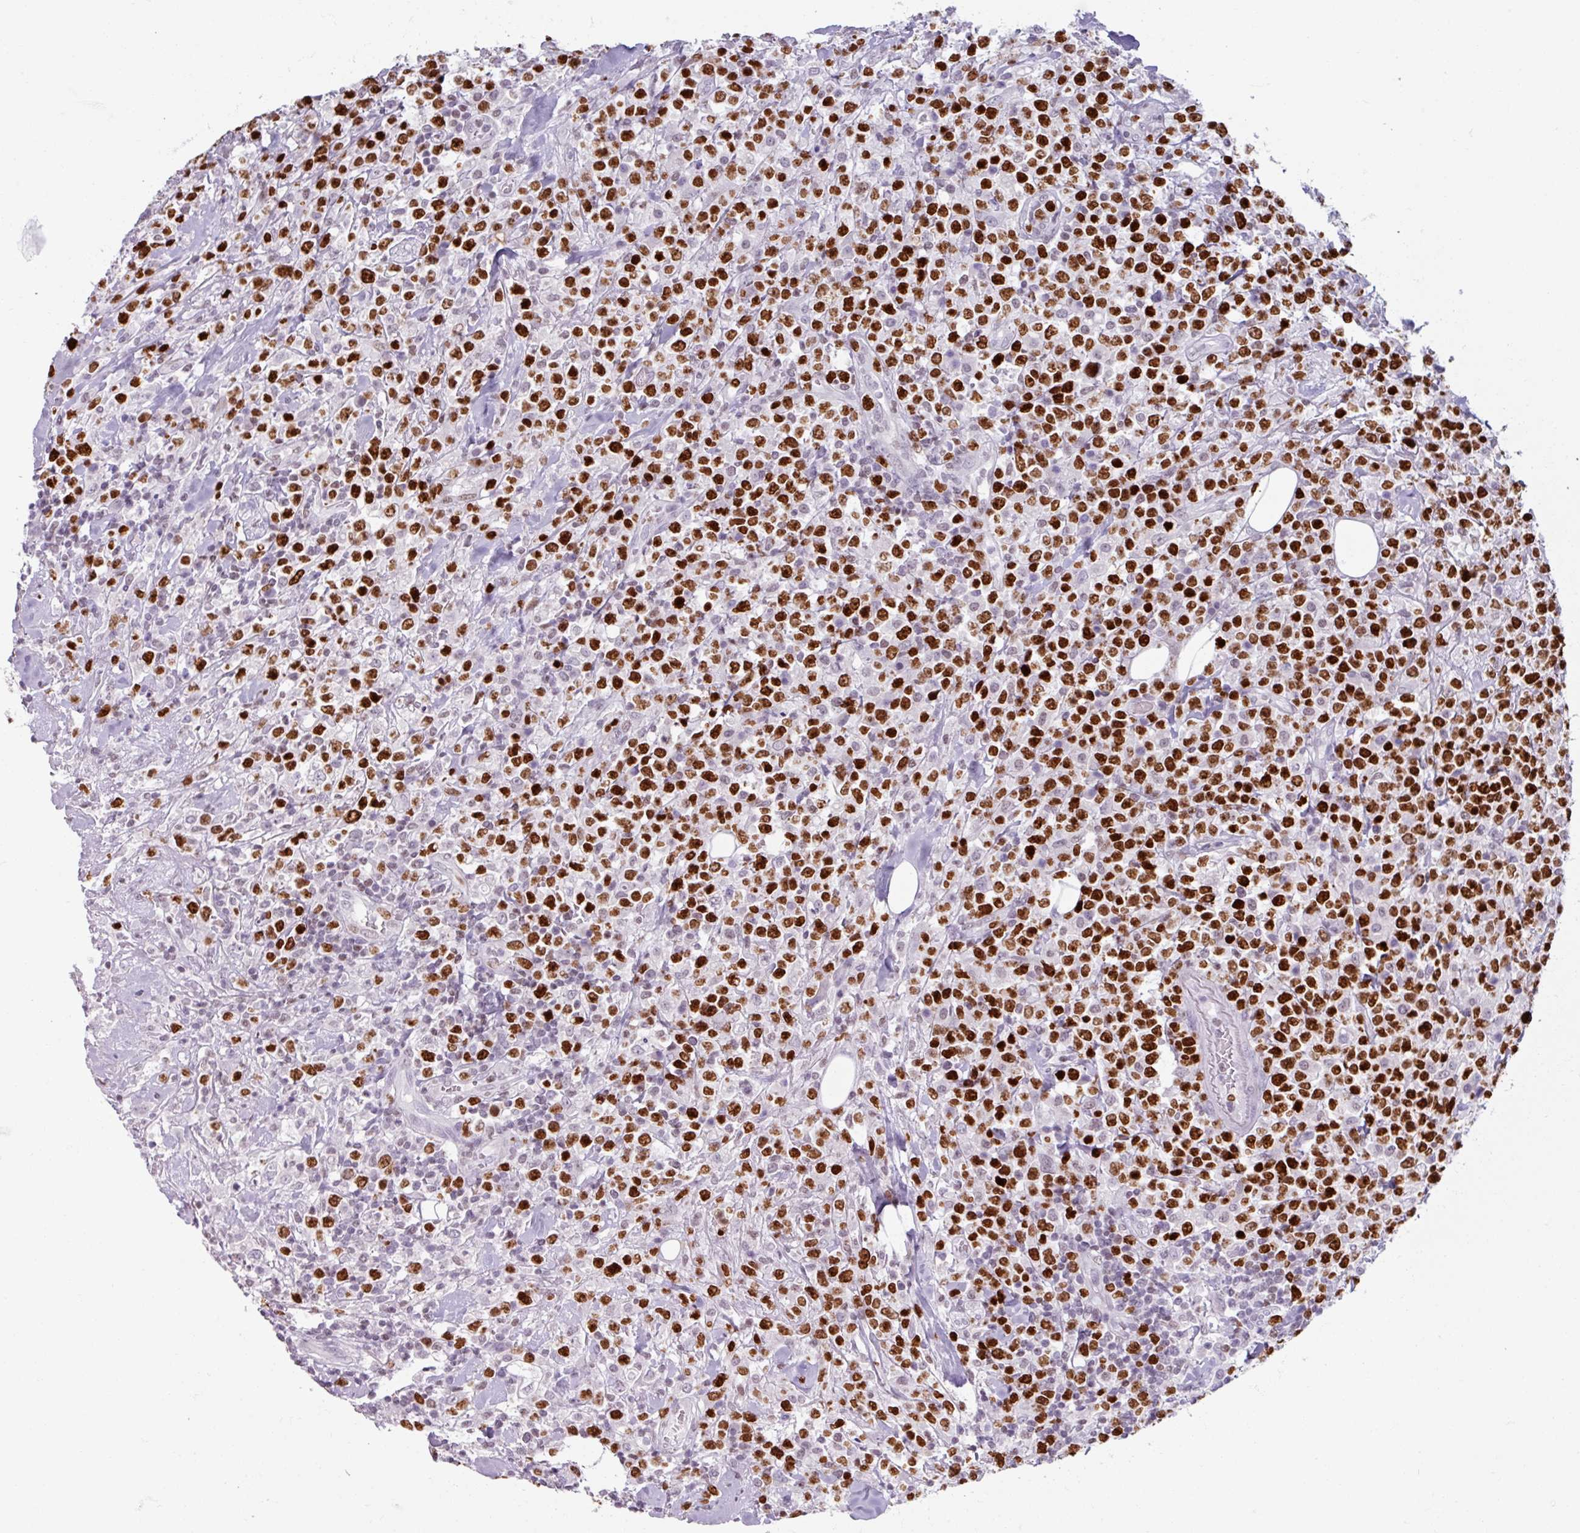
{"staining": {"intensity": "strong", "quantity": ">75%", "location": "nuclear"}, "tissue": "lymphoma", "cell_type": "Tumor cells", "image_type": "cancer", "snomed": [{"axis": "morphology", "description": "Malignant lymphoma, non-Hodgkin's type, High grade"}, {"axis": "topography", "description": "Colon"}], "caption": "Lymphoma stained with immunohistochemistry (IHC) displays strong nuclear positivity in about >75% of tumor cells. The protein is stained brown, and the nuclei are stained in blue (DAB (3,3'-diaminobenzidine) IHC with brightfield microscopy, high magnification).", "gene": "ATAD2", "patient": {"sex": "female", "age": 53}}